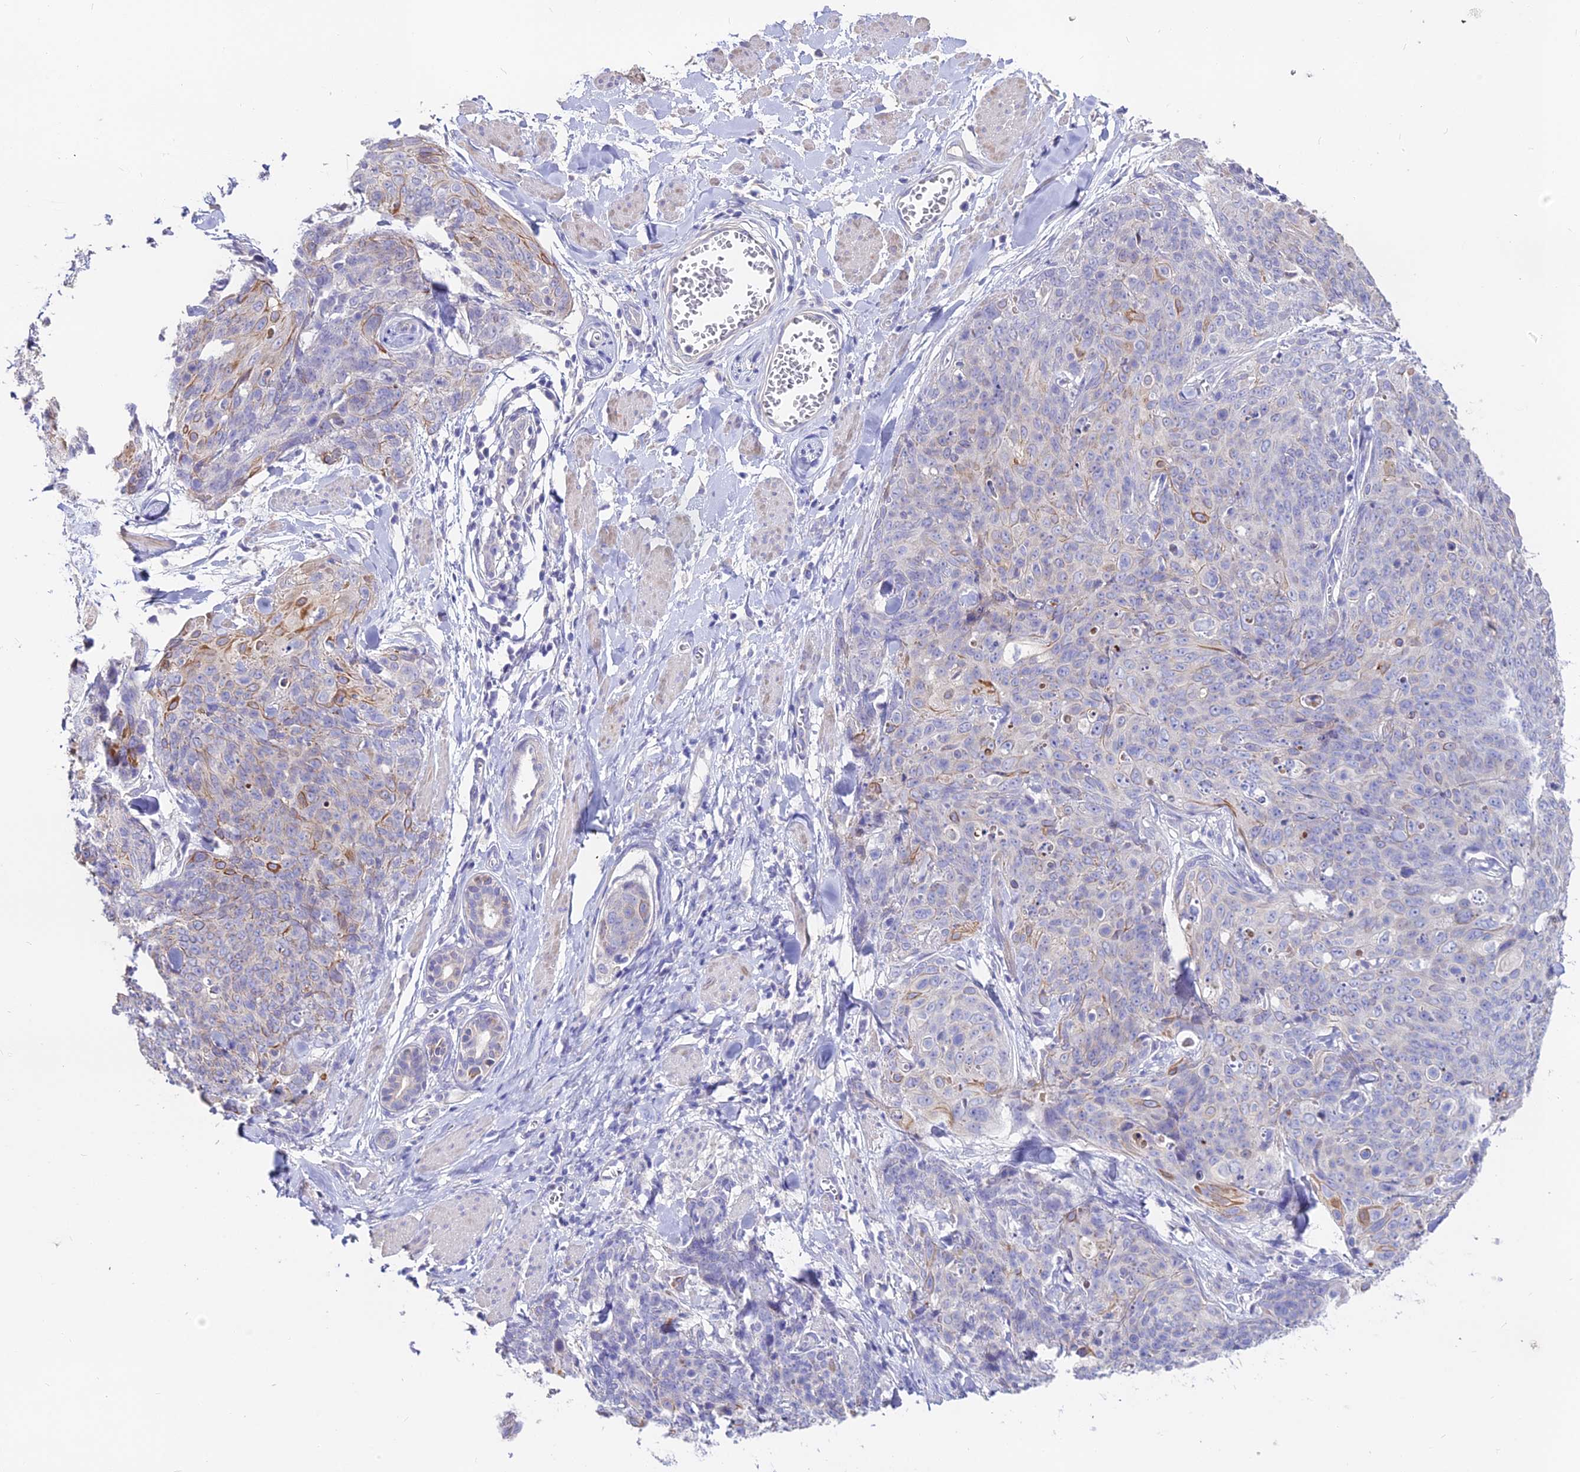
{"staining": {"intensity": "moderate", "quantity": "<25%", "location": "cytoplasmic/membranous"}, "tissue": "skin cancer", "cell_type": "Tumor cells", "image_type": "cancer", "snomed": [{"axis": "morphology", "description": "Squamous cell carcinoma, NOS"}, {"axis": "topography", "description": "Skin"}, {"axis": "topography", "description": "Vulva"}], "caption": "Tumor cells display low levels of moderate cytoplasmic/membranous expression in approximately <25% of cells in human squamous cell carcinoma (skin).", "gene": "GLYAT", "patient": {"sex": "female", "age": 85}}